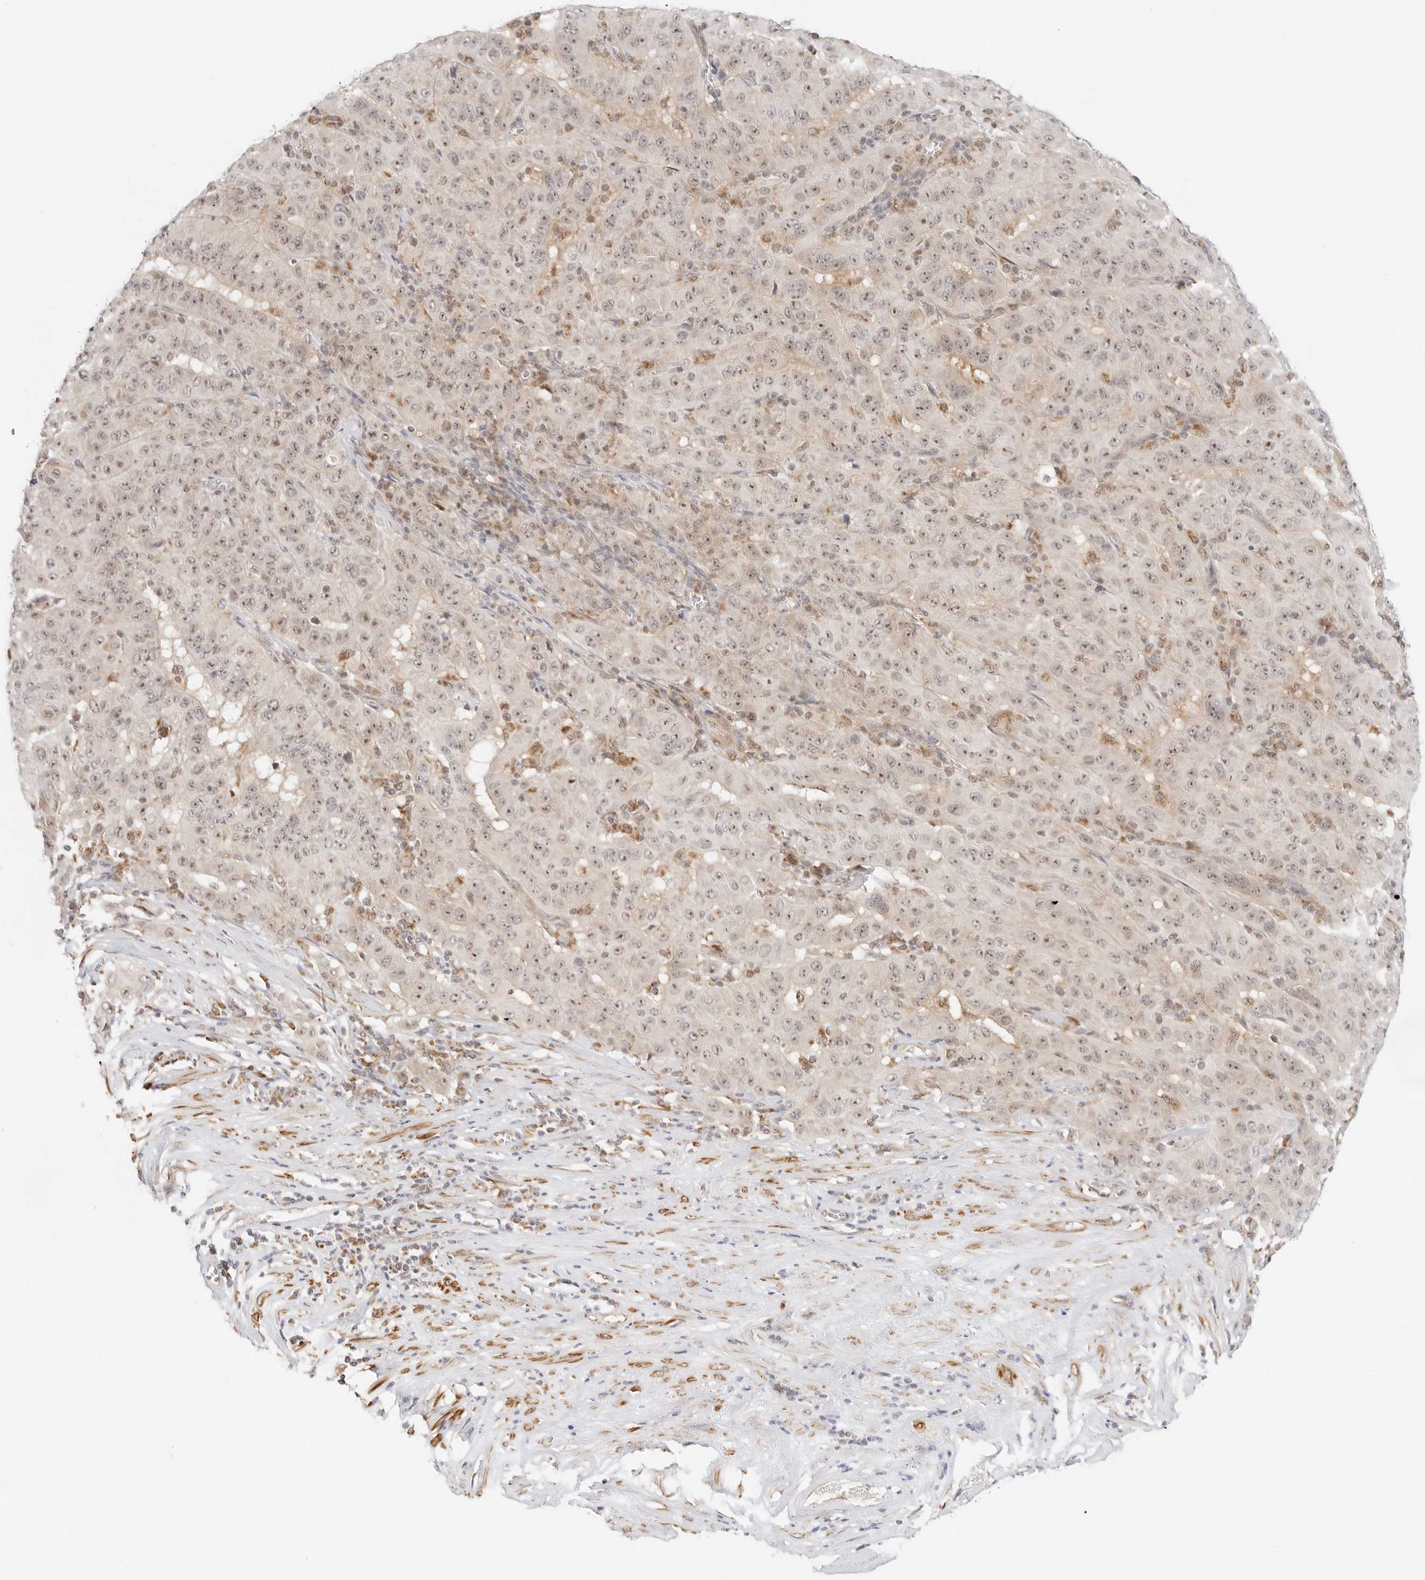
{"staining": {"intensity": "moderate", "quantity": ">75%", "location": "nuclear"}, "tissue": "pancreatic cancer", "cell_type": "Tumor cells", "image_type": "cancer", "snomed": [{"axis": "morphology", "description": "Adenocarcinoma, NOS"}, {"axis": "topography", "description": "Pancreas"}], "caption": "A photomicrograph of adenocarcinoma (pancreatic) stained for a protein shows moderate nuclear brown staining in tumor cells.", "gene": "GORAB", "patient": {"sex": "male", "age": 63}}